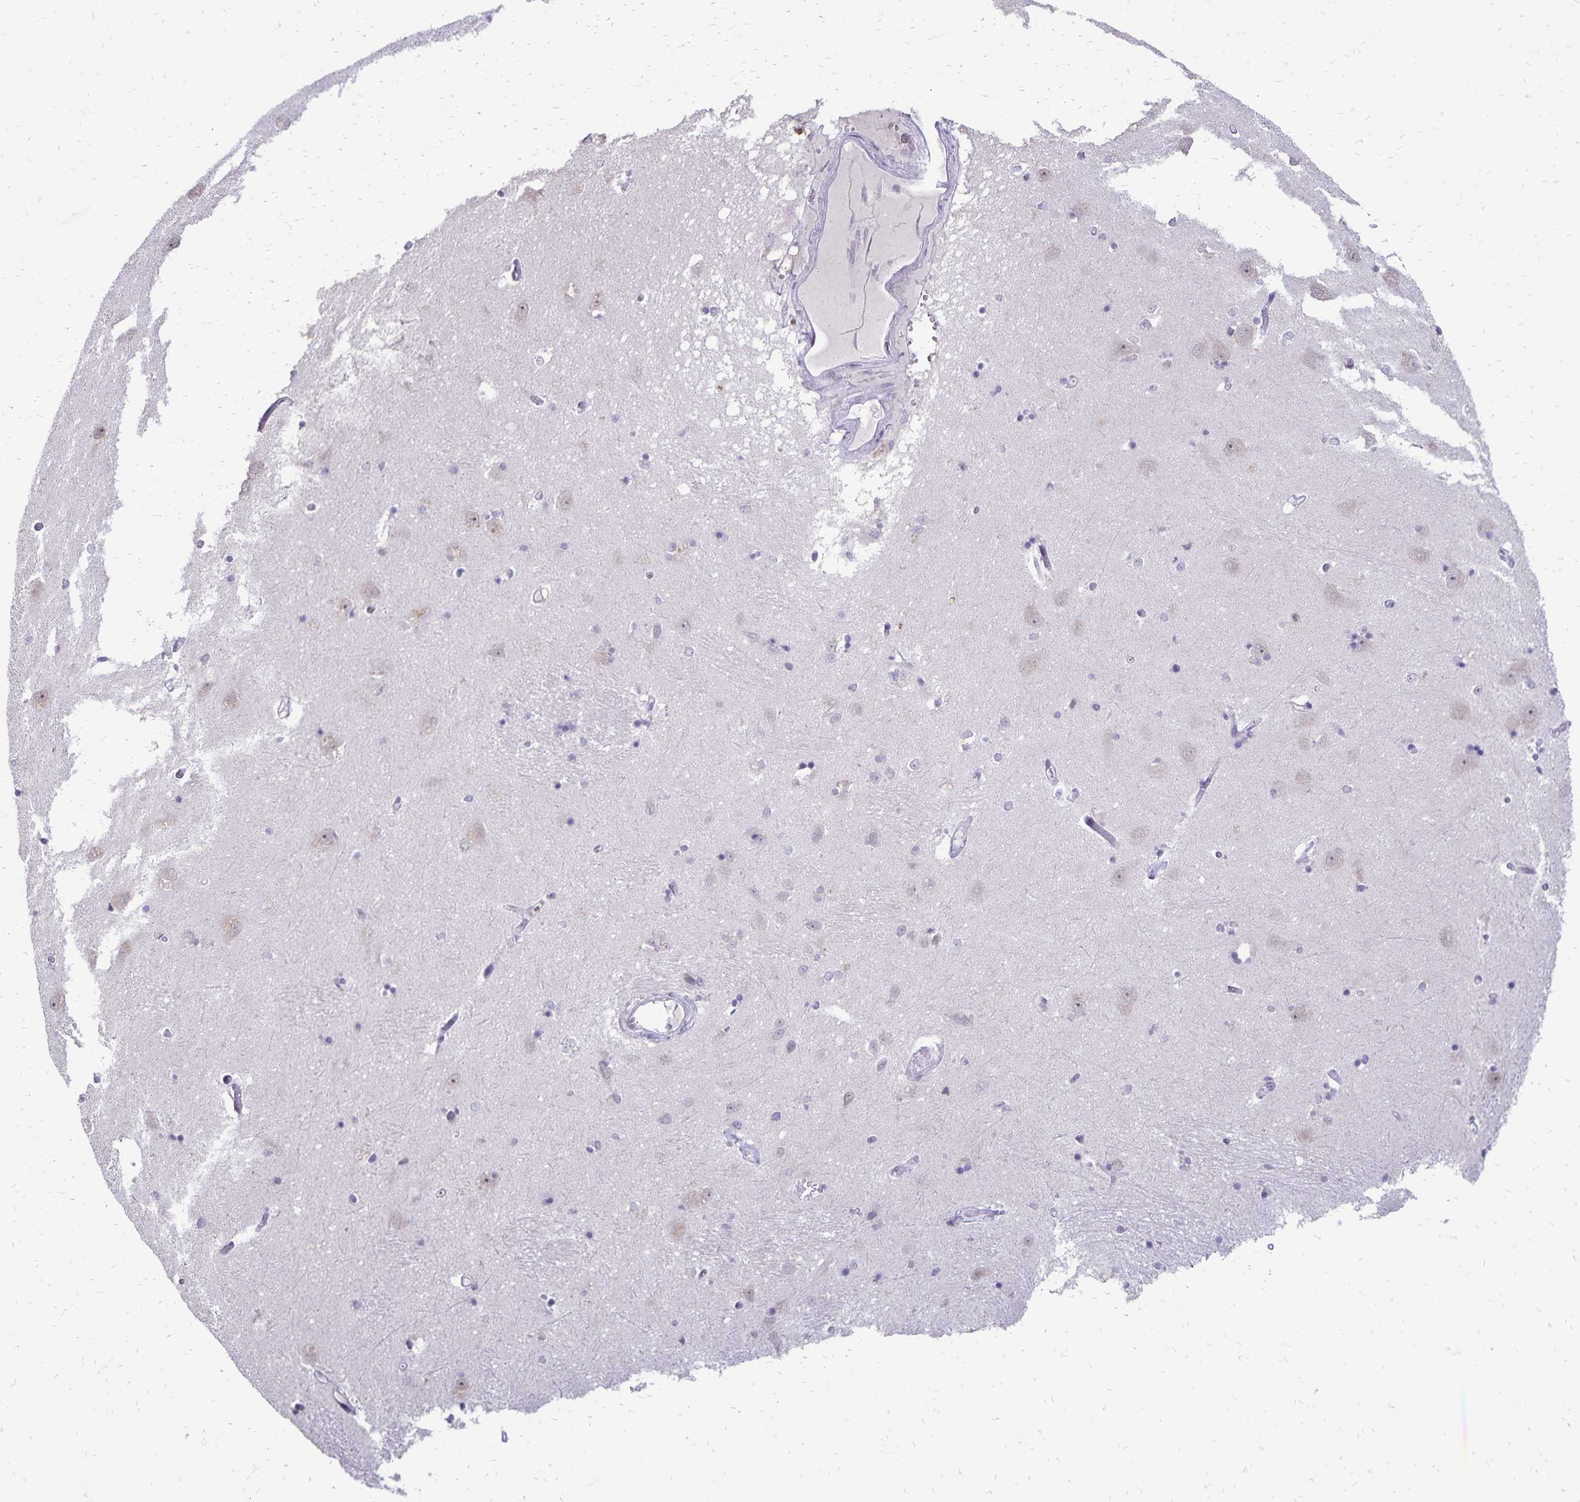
{"staining": {"intensity": "negative", "quantity": "none", "location": "none"}, "tissue": "caudate", "cell_type": "Glial cells", "image_type": "normal", "snomed": [{"axis": "morphology", "description": "Normal tissue, NOS"}, {"axis": "topography", "description": "Lateral ventricle wall"}, {"axis": "topography", "description": "Hippocampus"}], "caption": "This is an immunohistochemistry (IHC) micrograph of unremarkable human caudate. There is no expression in glial cells.", "gene": "POLB", "patient": {"sex": "female", "age": 63}}